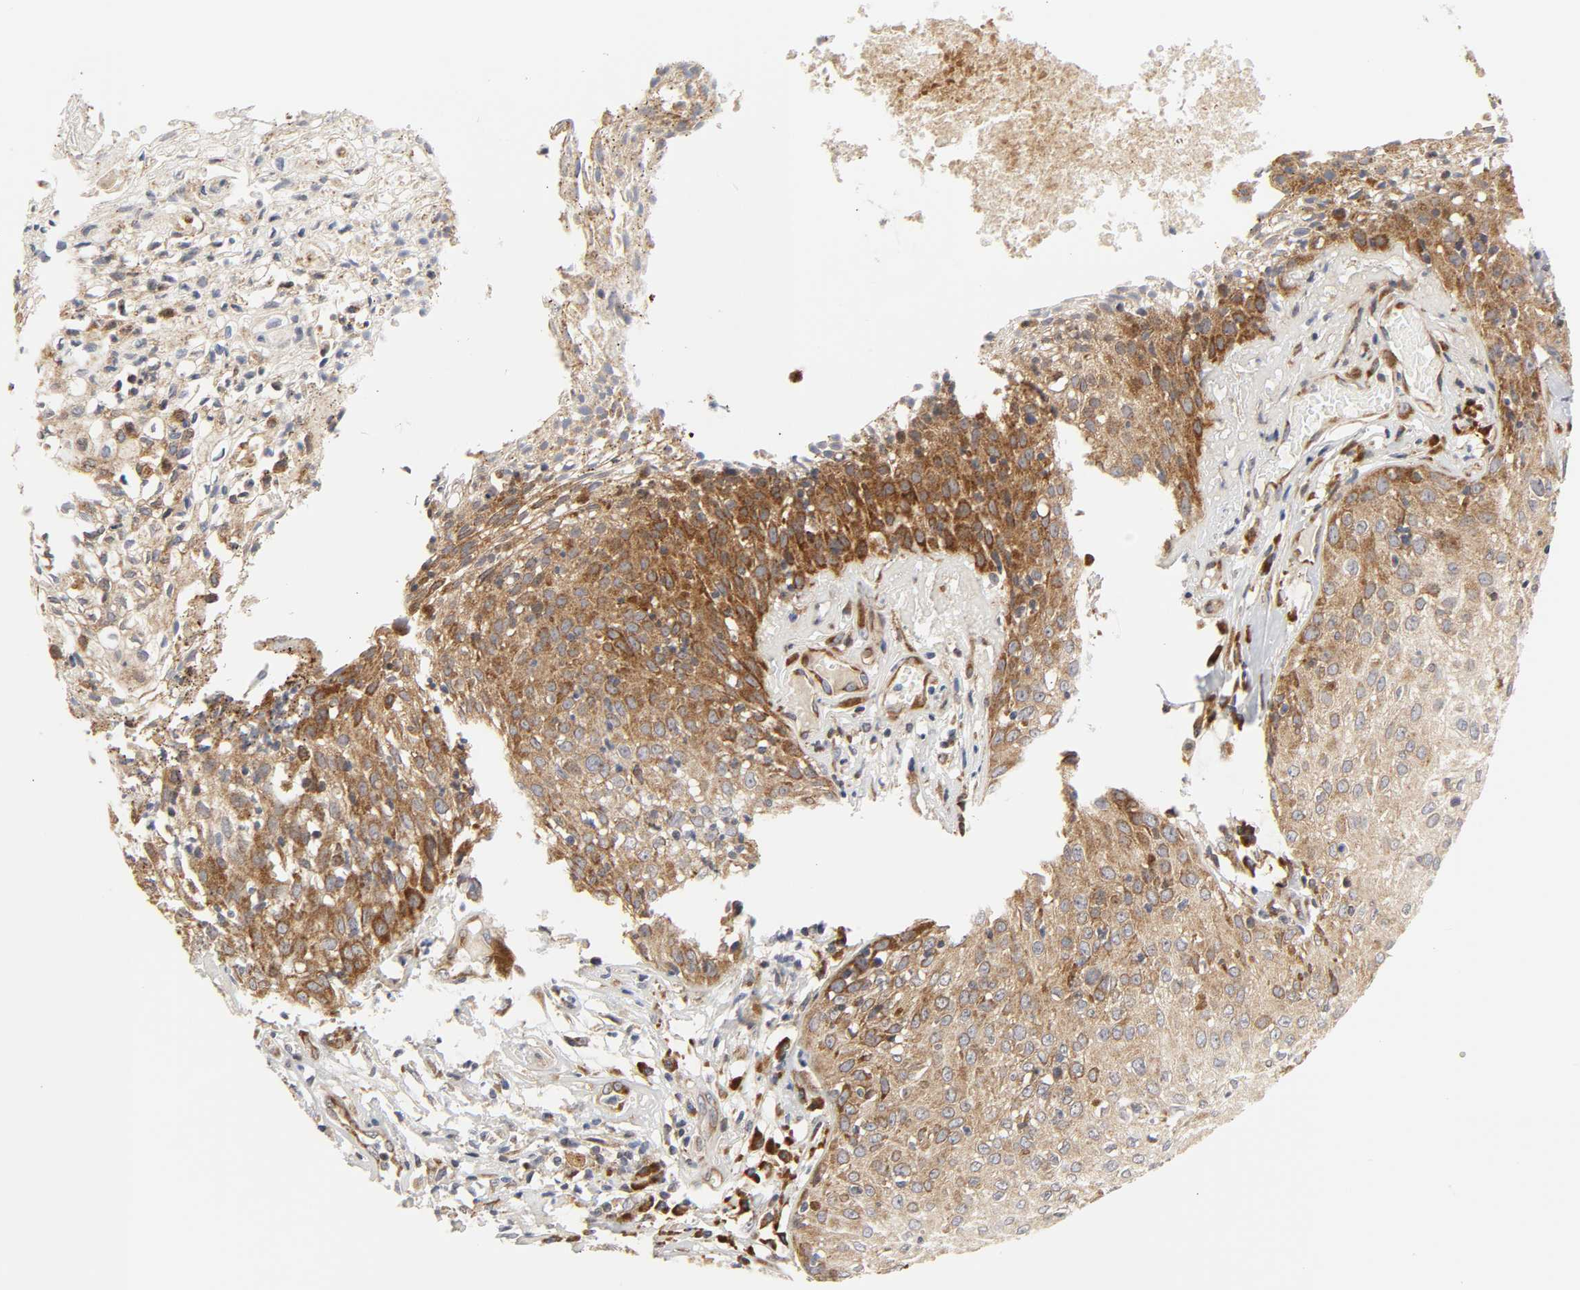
{"staining": {"intensity": "moderate", "quantity": ">75%", "location": "cytoplasmic/membranous"}, "tissue": "skin cancer", "cell_type": "Tumor cells", "image_type": "cancer", "snomed": [{"axis": "morphology", "description": "Squamous cell carcinoma, NOS"}, {"axis": "topography", "description": "Skin"}], "caption": "Immunohistochemical staining of human skin squamous cell carcinoma displays medium levels of moderate cytoplasmic/membranous protein expression in about >75% of tumor cells.", "gene": "BAX", "patient": {"sex": "male", "age": 65}}